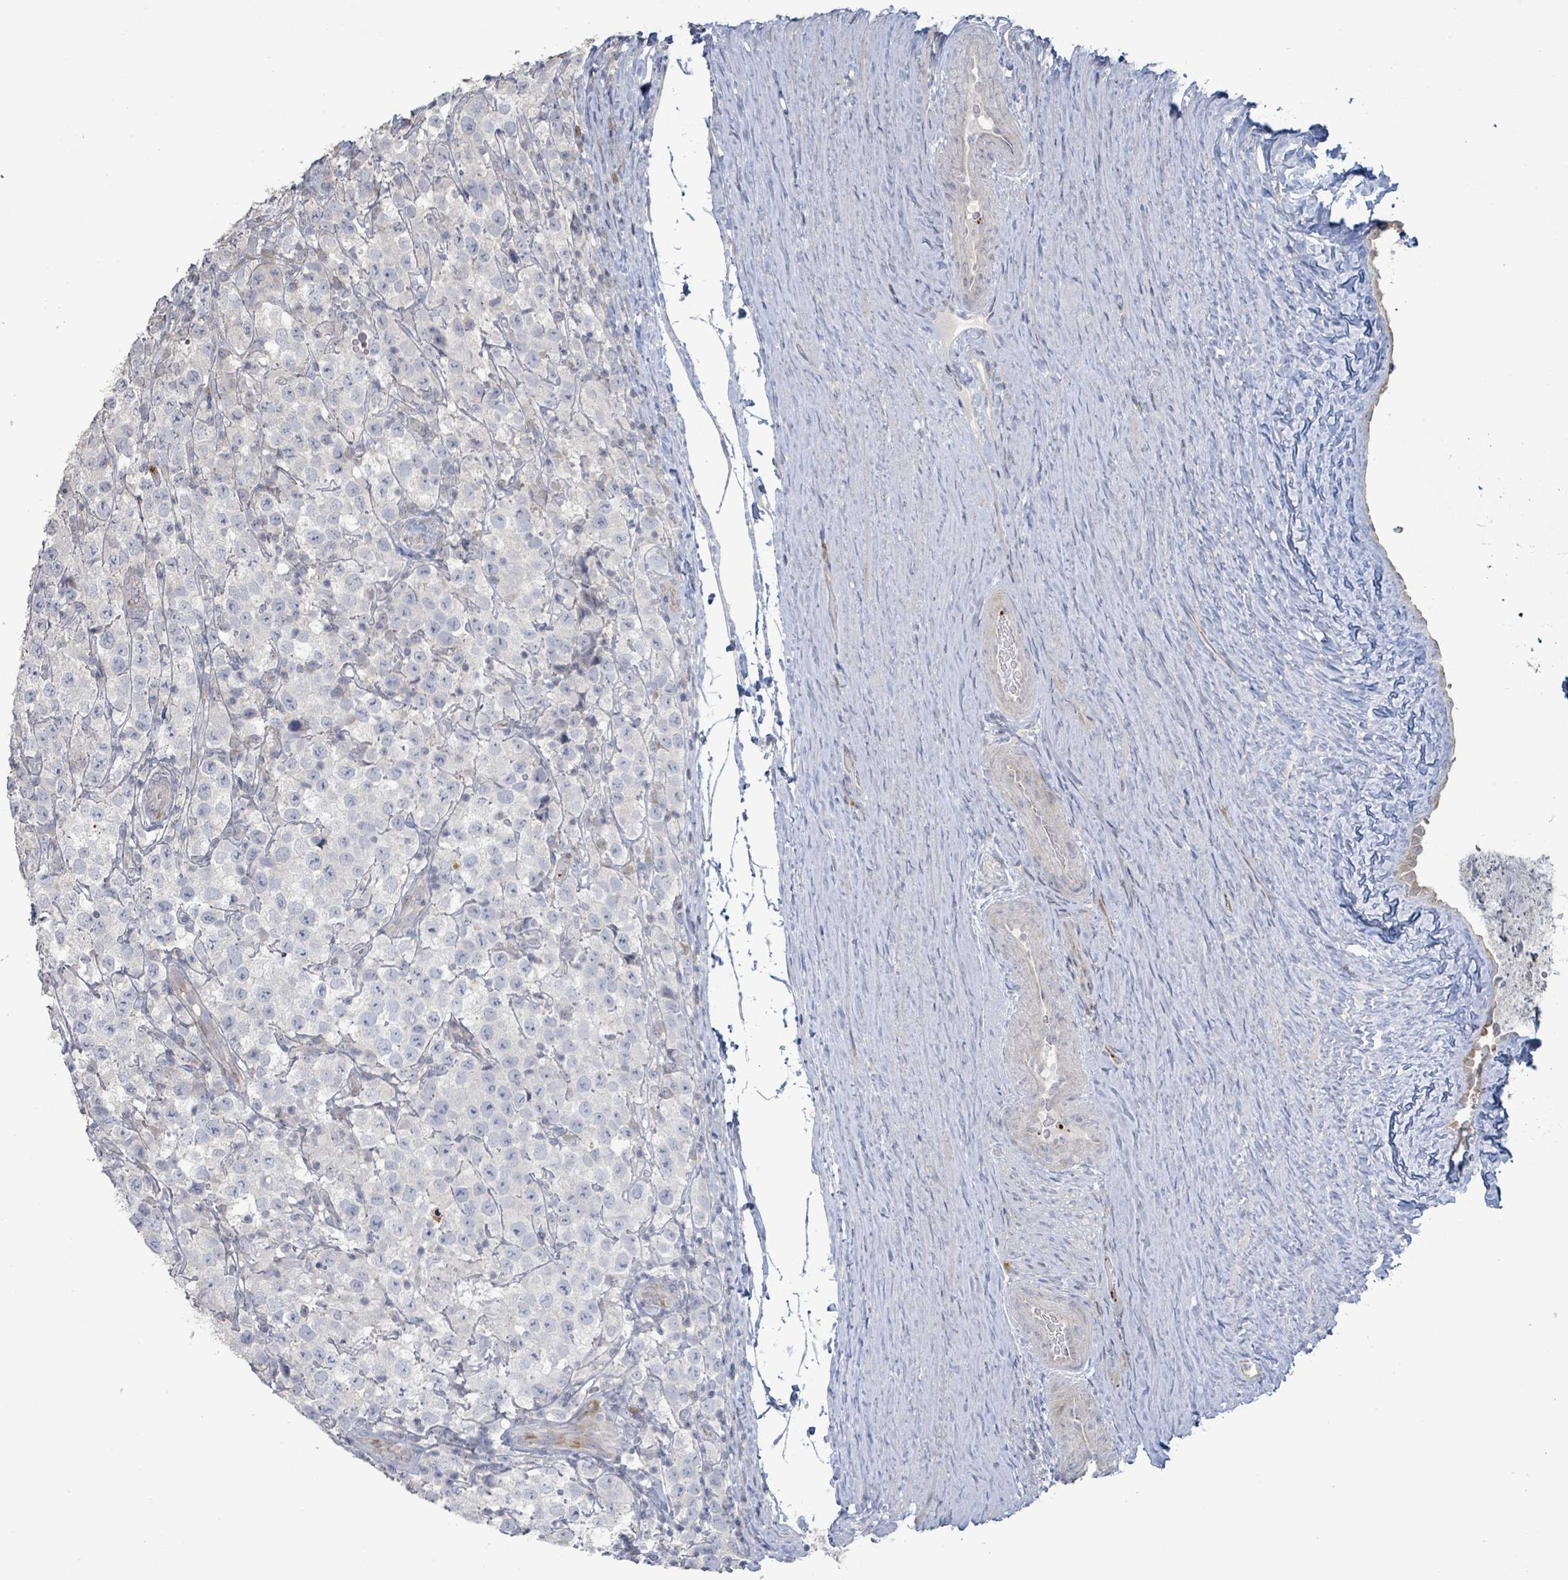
{"staining": {"intensity": "negative", "quantity": "none", "location": "none"}, "tissue": "testis cancer", "cell_type": "Tumor cells", "image_type": "cancer", "snomed": [{"axis": "morphology", "description": "Seminoma, NOS"}, {"axis": "morphology", "description": "Carcinoma, Embryonal, NOS"}, {"axis": "topography", "description": "Testis"}], "caption": "A high-resolution histopathology image shows immunohistochemistry (IHC) staining of testis cancer, which demonstrates no significant expression in tumor cells.", "gene": "LILRA4", "patient": {"sex": "male", "age": 41}}